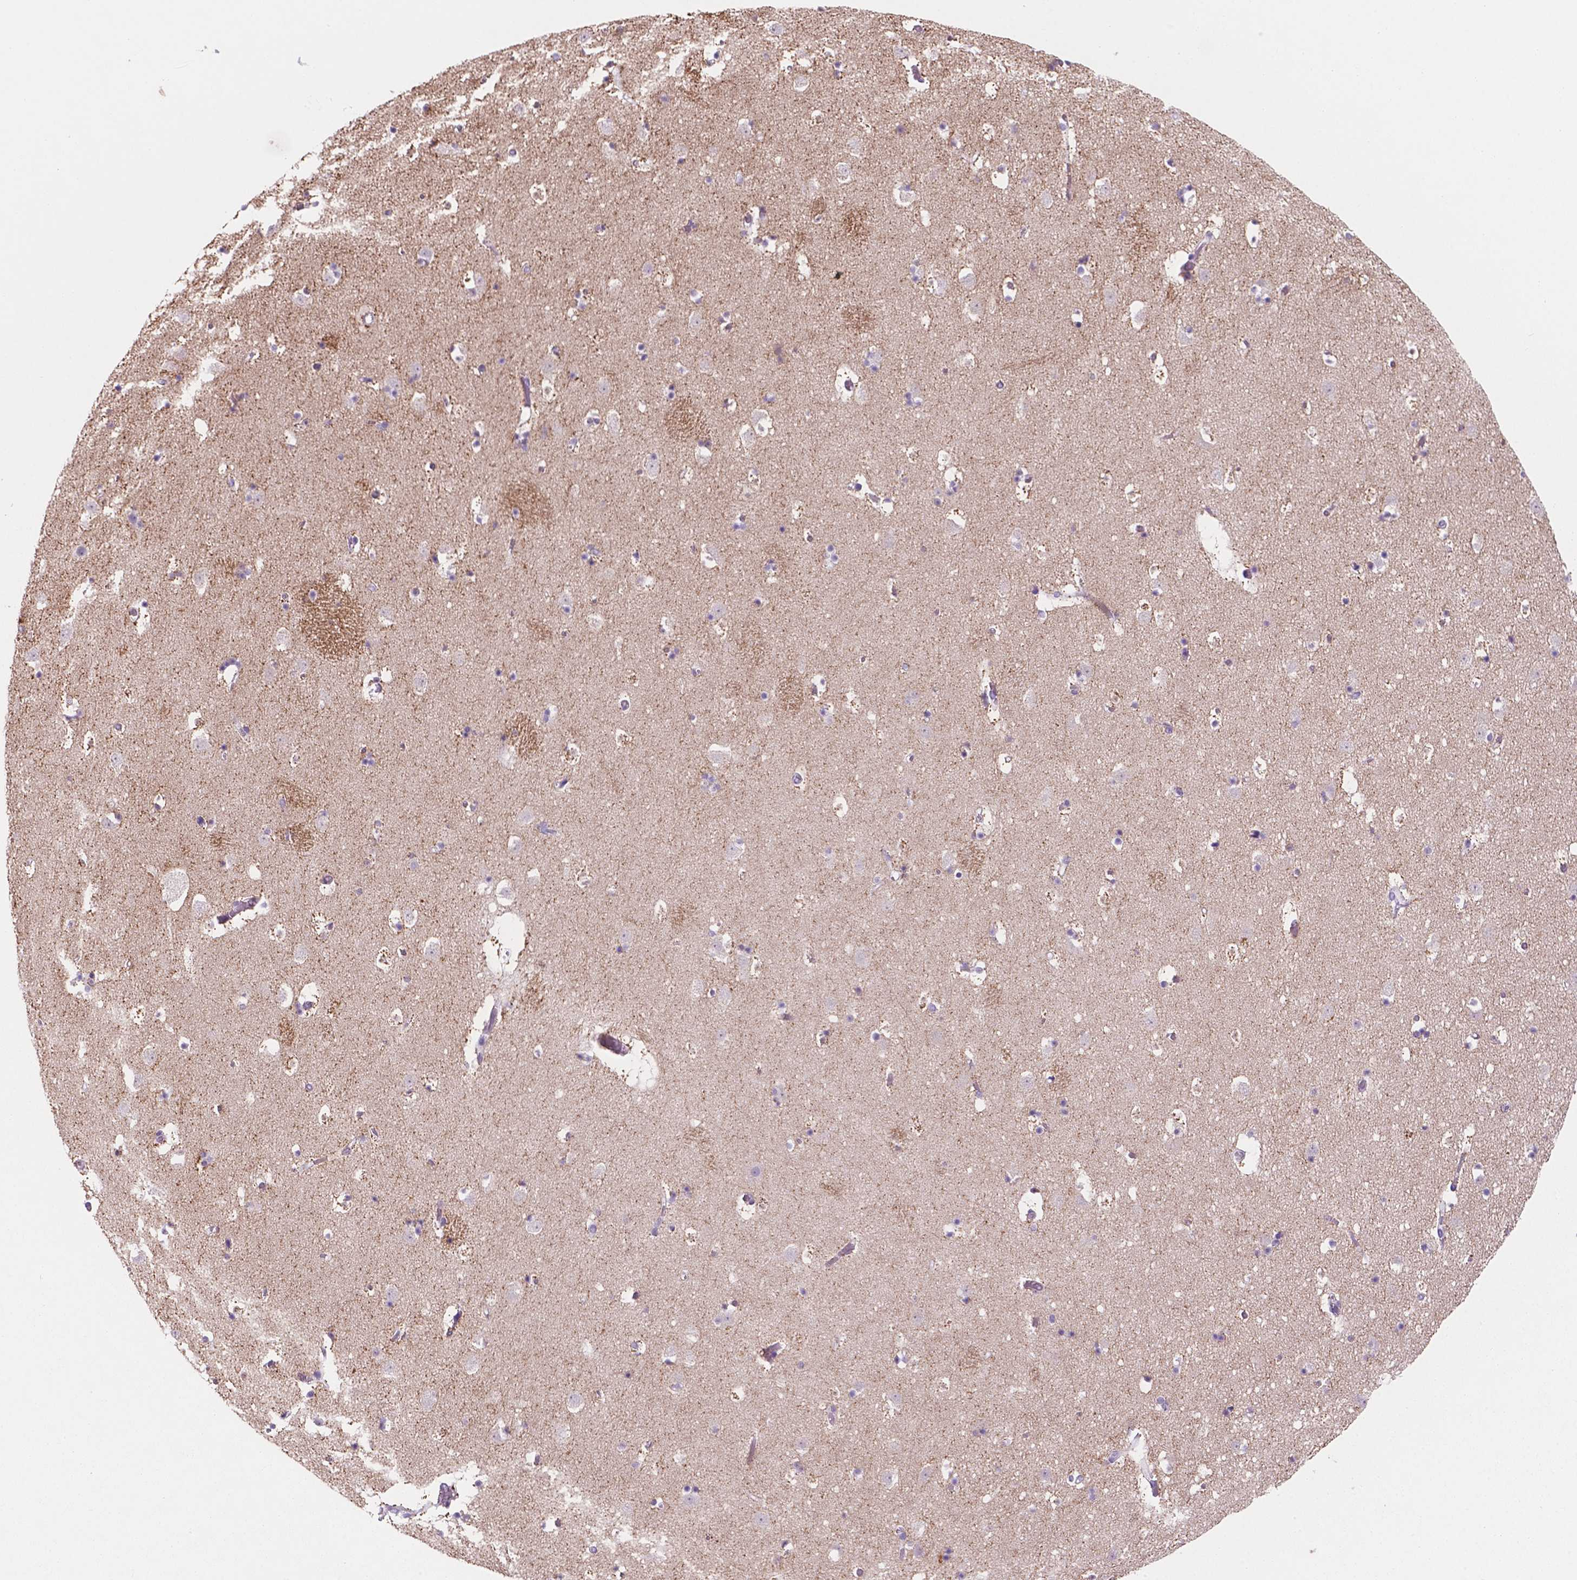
{"staining": {"intensity": "negative", "quantity": "none", "location": "none"}, "tissue": "caudate", "cell_type": "Glial cells", "image_type": "normal", "snomed": [{"axis": "morphology", "description": "Normal tissue, NOS"}, {"axis": "topography", "description": "Lateral ventricle wall"}], "caption": "Immunohistochemistry photomicrograph of benign human caudate stained for a protein (brown), which displays no expression in glial cells.", "gene": "MKRN2OS", "patient": {"sex": "female", "age": 42}}